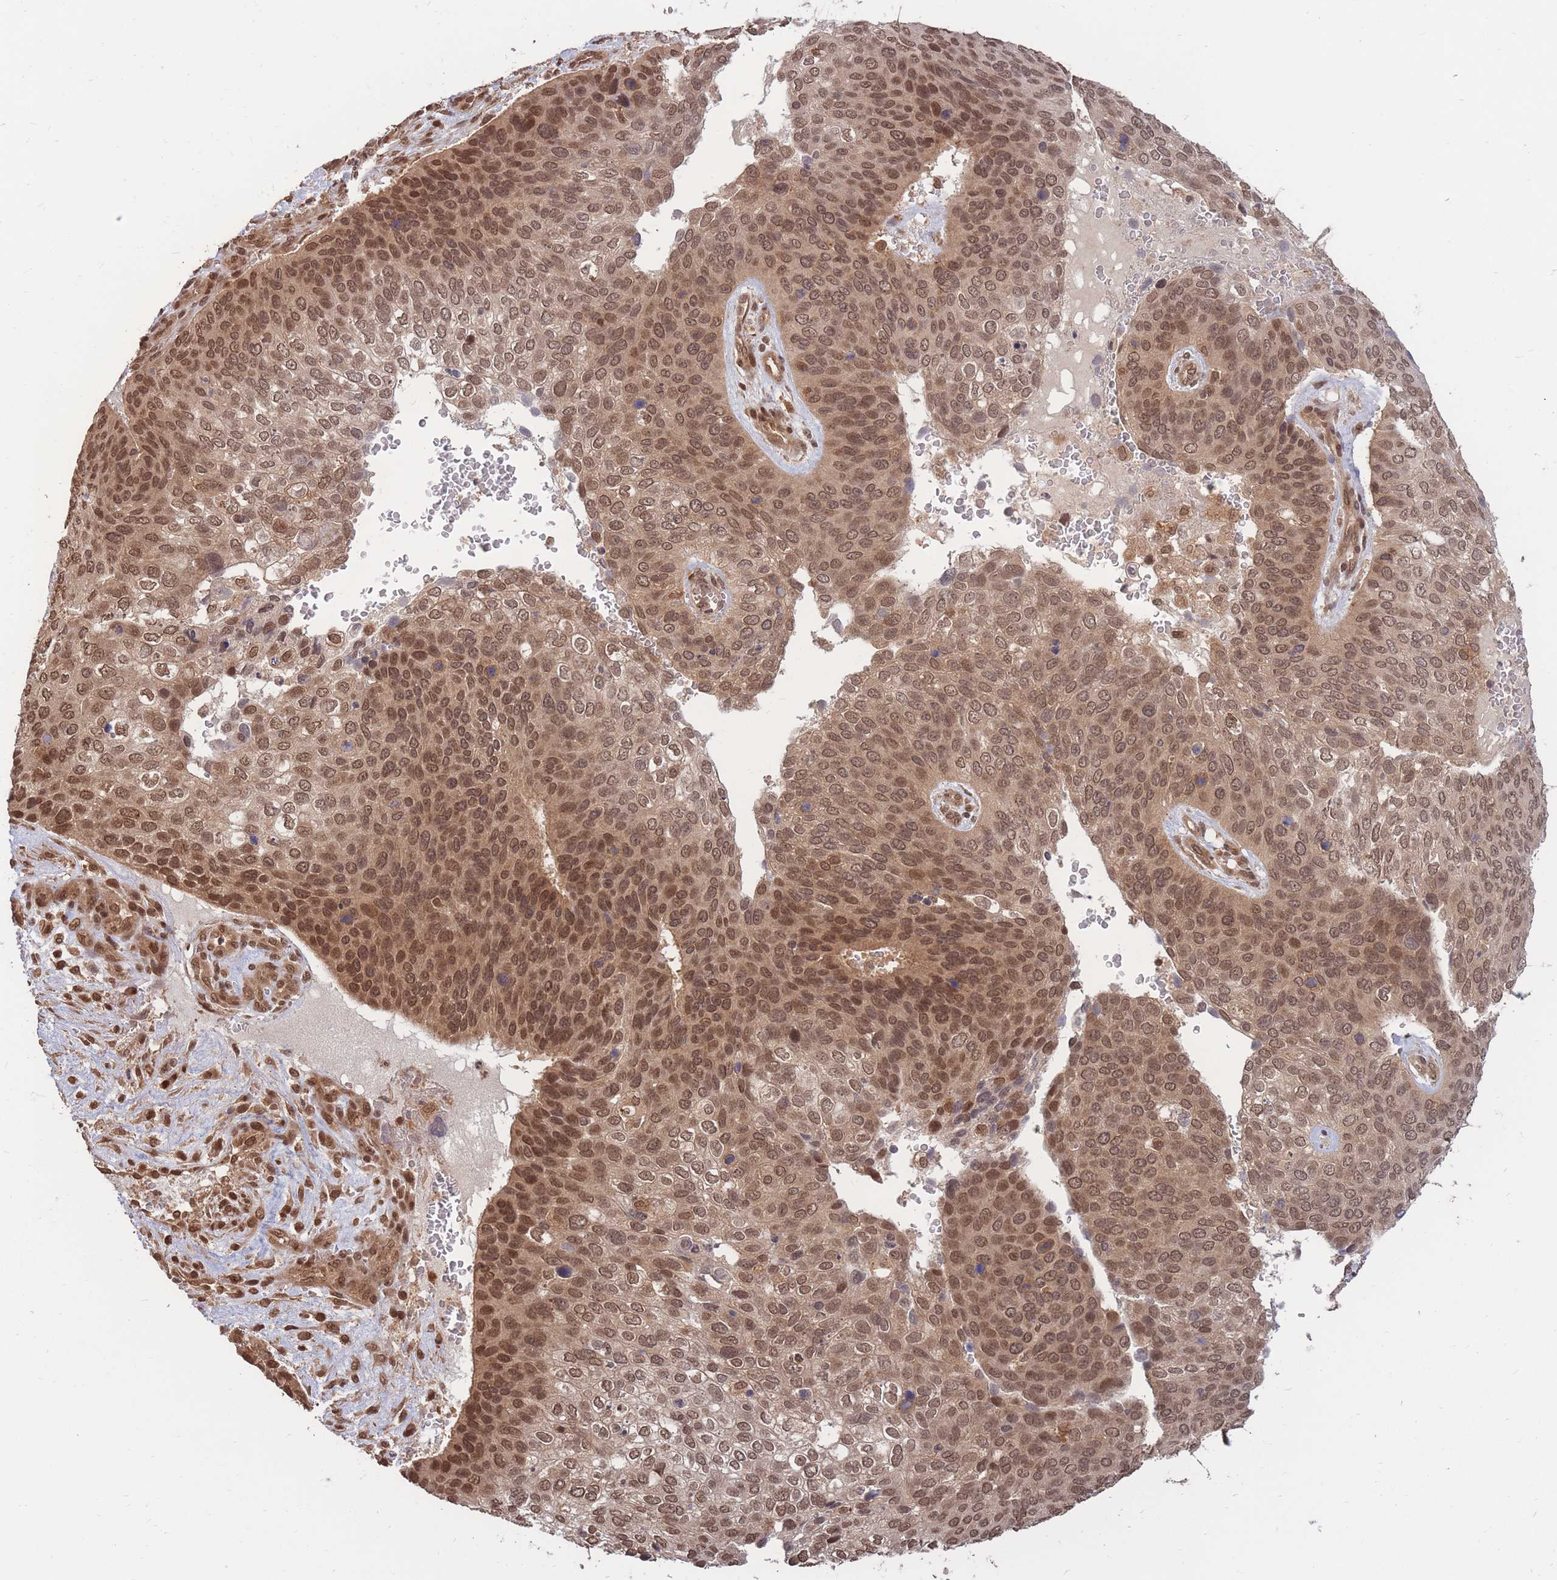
{"staining": {"intensity": "moderate", "quantity": ">75%", "location": "cytoplasmic/membranous,nuclear"}, "tissue": "skin cancer", "cell_type": "Tumor cells", "image_type": "cancer", "snomed": [{"axis": "morphology", "description": "Basal cell carcinoma"}, {"axis": "topography", "description": "Skin"}], "caption": "This is a photomicrograph of IHC staining of skin cancer (basal cell carcinoma), which shows moderate staining in the cytoplasmic/membranous and nuclear of tumor cells.", "gene": "SRA1", "patient": {"sex": "female", "age": 74}}